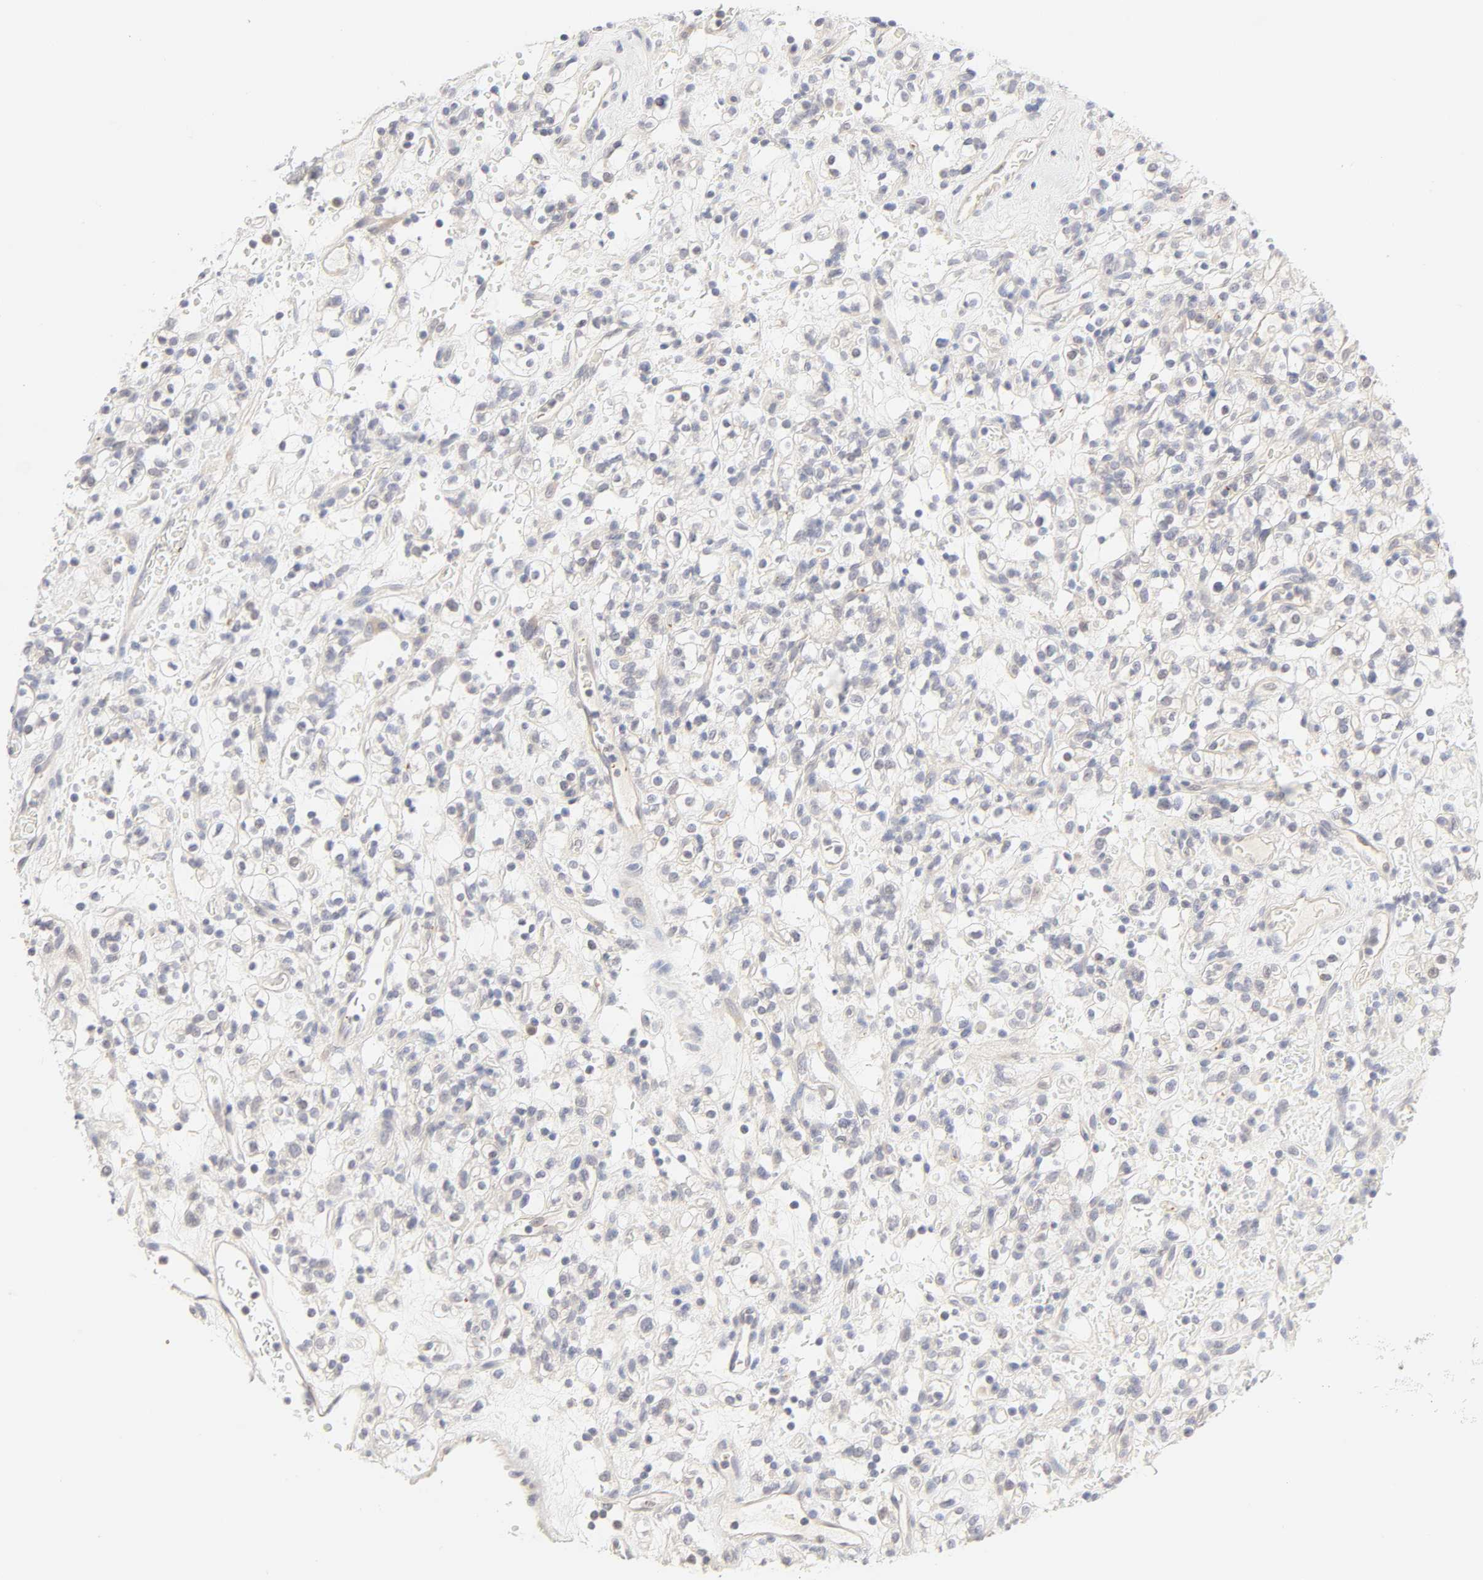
{"staining": {"intensity": "negative", "quantity": "none", "location": "none"}, "tissue": "renal cancer", "cell_type": "Tumor cells", "image_type": "cancer", "snomed": [{"axis": "morphology", "description": "Normal tissue, NOS"}, {"axis": "morphology", "description": "Adenocarcinoma, NOS"}, {"axis": "topography", "description": "Kidney"}], "caption": "IHC histopathology image of neoplastic tissue: adenocarcinoma (renal) stained with DAB (3,3'-diaminobenzidine) demonstrates no significant protein positivity in tumor cells.", "gene": "CYP4B1", "patient": {"sex": "female", "age": 72}}